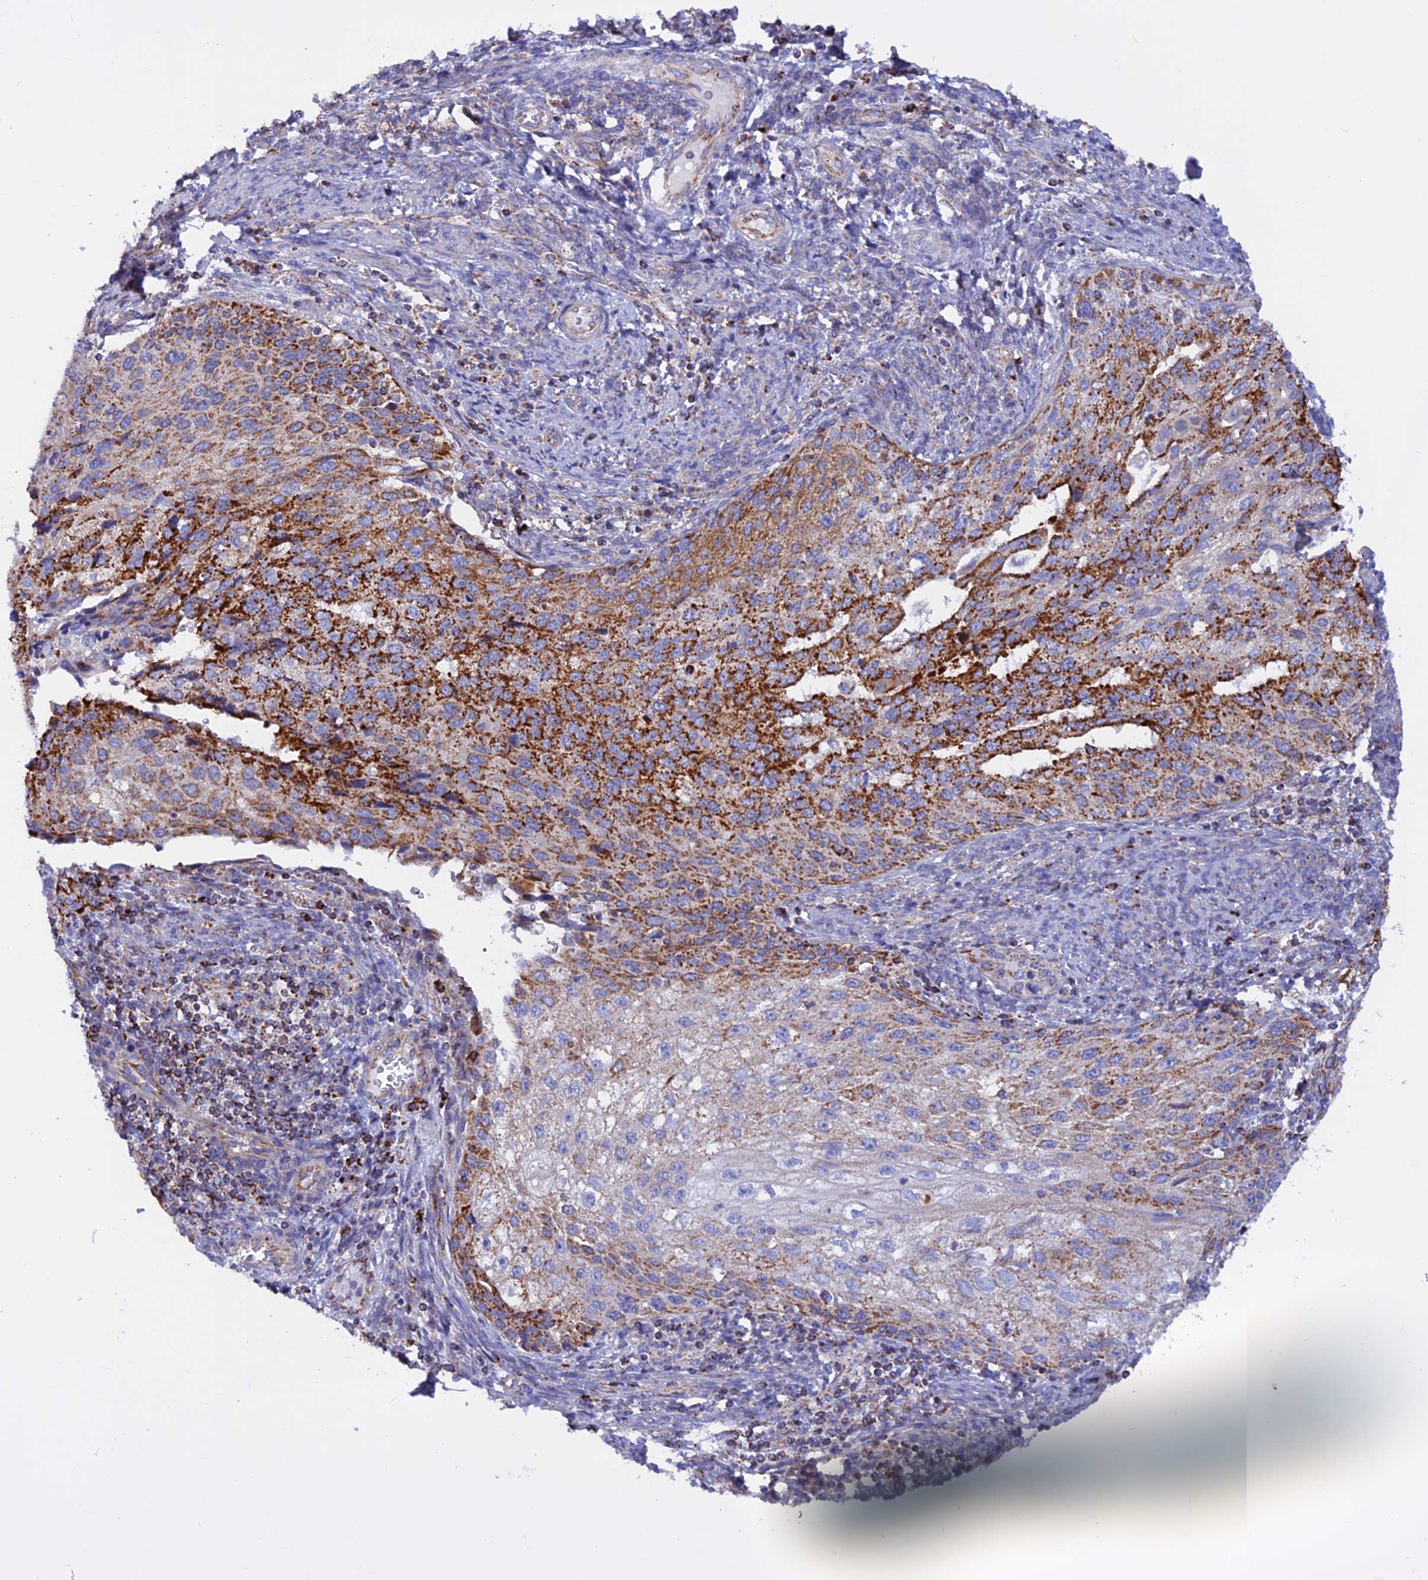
{"staining": {"intensity": "strong", "quantity": "25%-75%", "location": "cytoplasmic/membranous"}, "tissue": "cervical cancer", "cell_type": "Tumor cells", "image_type": "cancer", "snomed": [{"axis": "morphology", "description": "Squamous cell carcinoma, NOS"}, {"axis": "topography", "description": "Cervix"}], "caption": "The immunohistochemical stain highlights strong cytoplasmic/membranous positivity in tumor cells of squamous cell carcinoma (cervical) tissue.", "gene": "GCDH", "patient": {"sex": "female", "age": 67}}